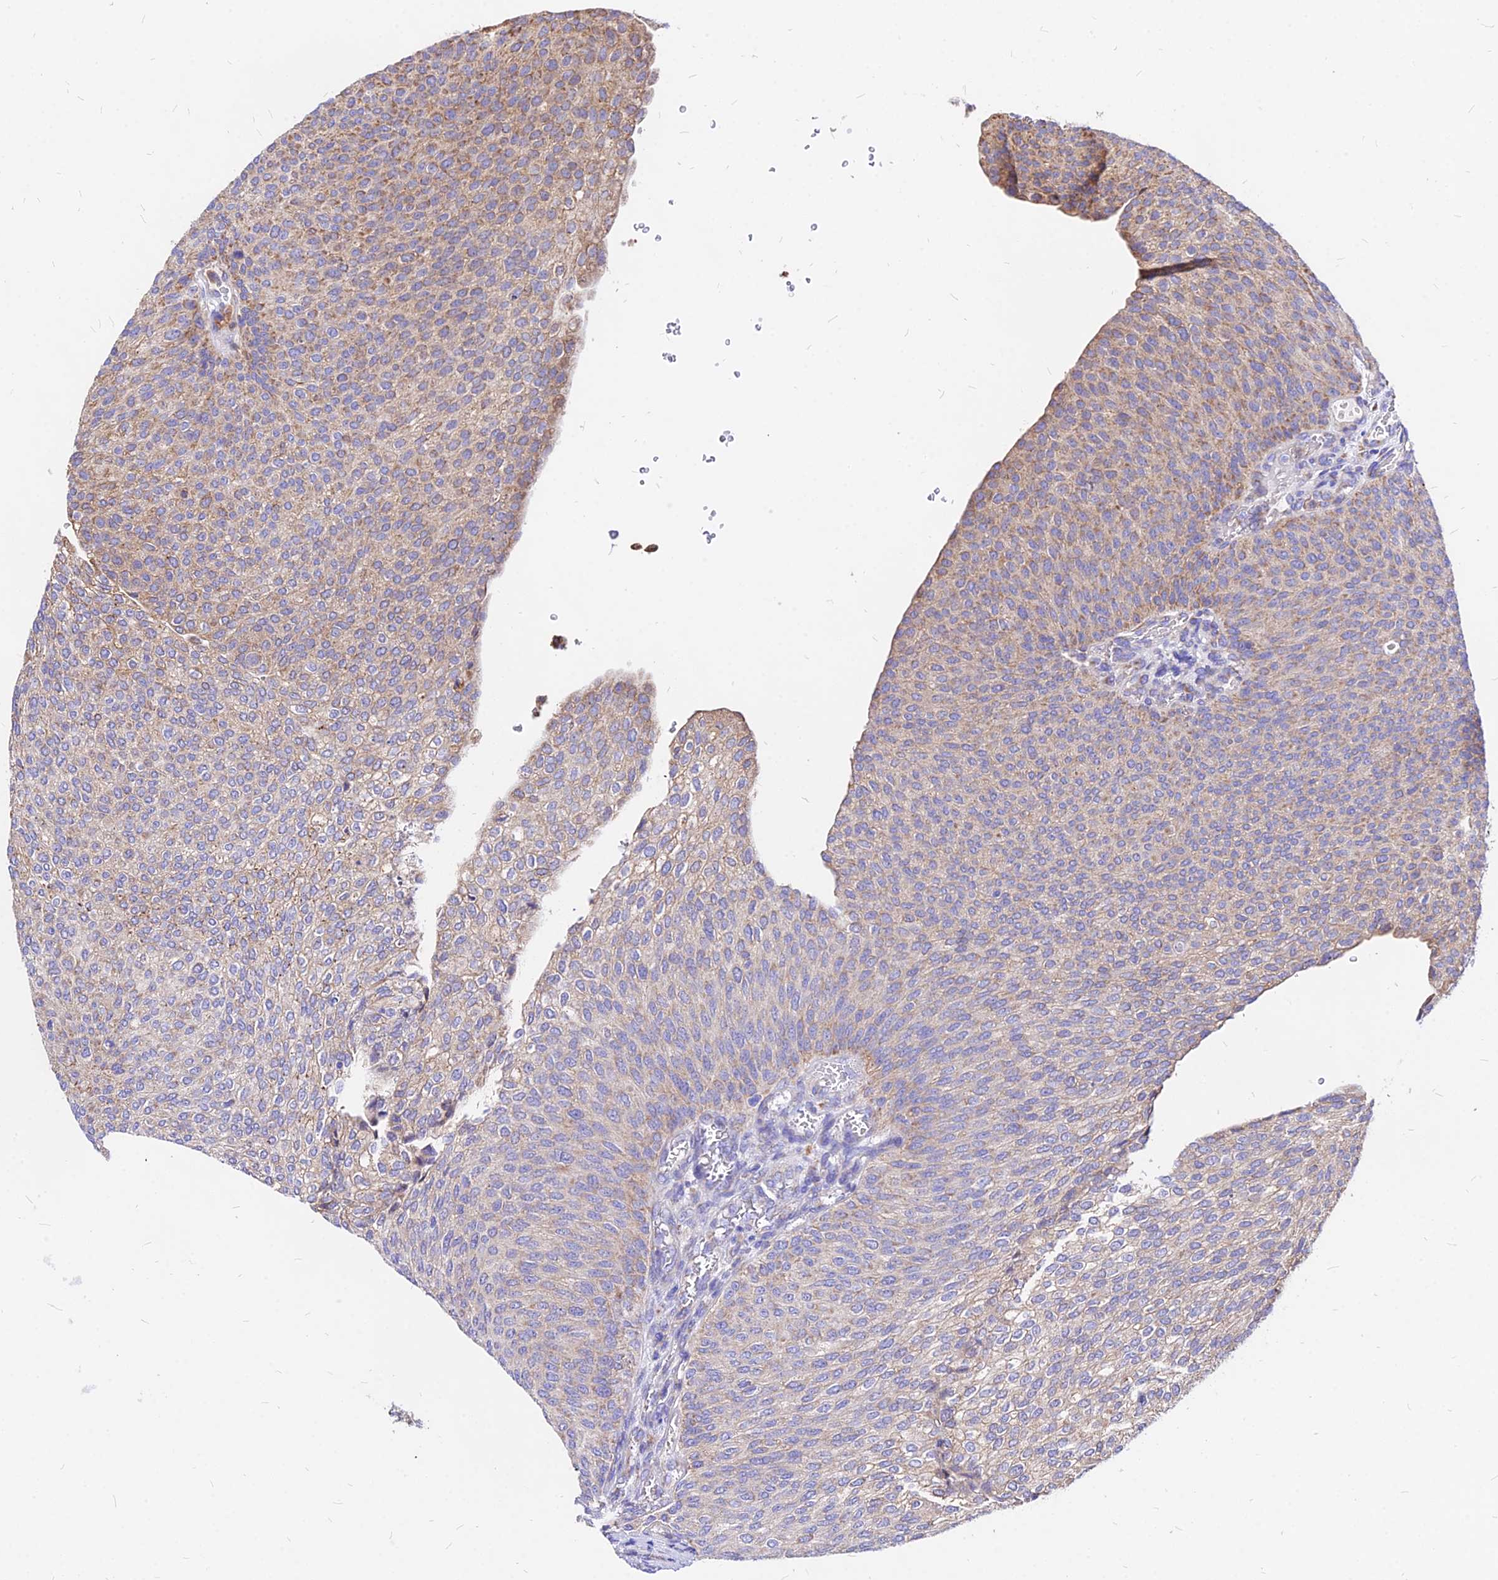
{"staining": {"intensity": "weak", "quantity": "25%-75%", "location": "cytoplasmic/membranous"}, "tissue": "urothelial cancer", "cell_type": "Tumor cells", "image_type": "cancer", "snomed": [{"axis": "morphology", "description": "Urothelial carcinoma, High grade"}, {"axis": "topography", "description": "Urinary bladder"}], "caption": "Urothelial cancer stained with immunohistochemistry displays weak cytoplasmic/membranous expression in about 25%-75% of tumor cells.", "gene": "MRPL3", "patient": {"sex": "female", "age": 79}}